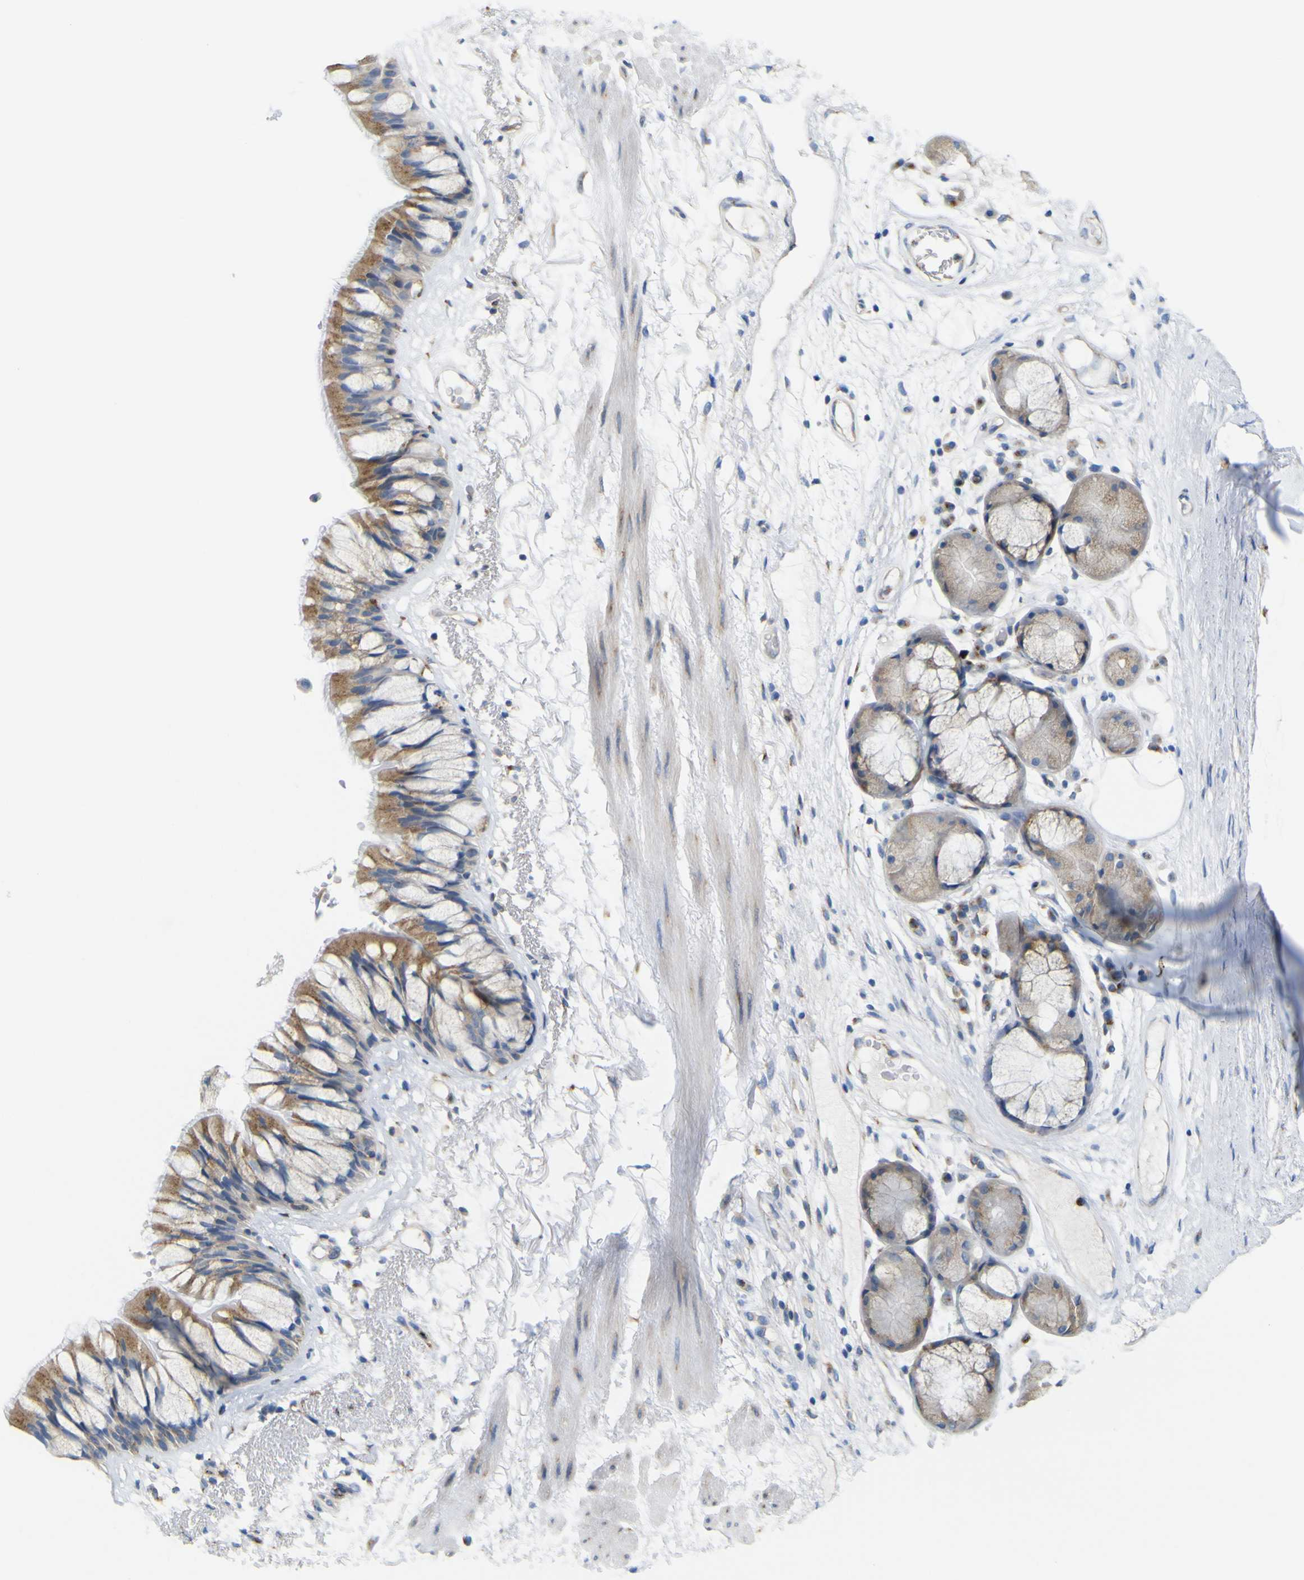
{"staining": {"intensity": "moderate", "quantity": ">75%", "location": "cytoplasmic/membranous"}, "tissue": "bronchus", "cell_type": "Respiratory epithelial cells", "image_type": "normal", "snomed": [{"axis": "morphology", "description": "Normal tissue, NOS"}, {"axis": "topography", "description": "Bronchus"}], "caption": "This is an image of IHC staining of normal bronchus, which shows moderate positivity in the cytoplasmic/membranous of respiratory epithelial cells.", "gene": "IGF2R", "patient": {"sex": "male", "age": 66}}